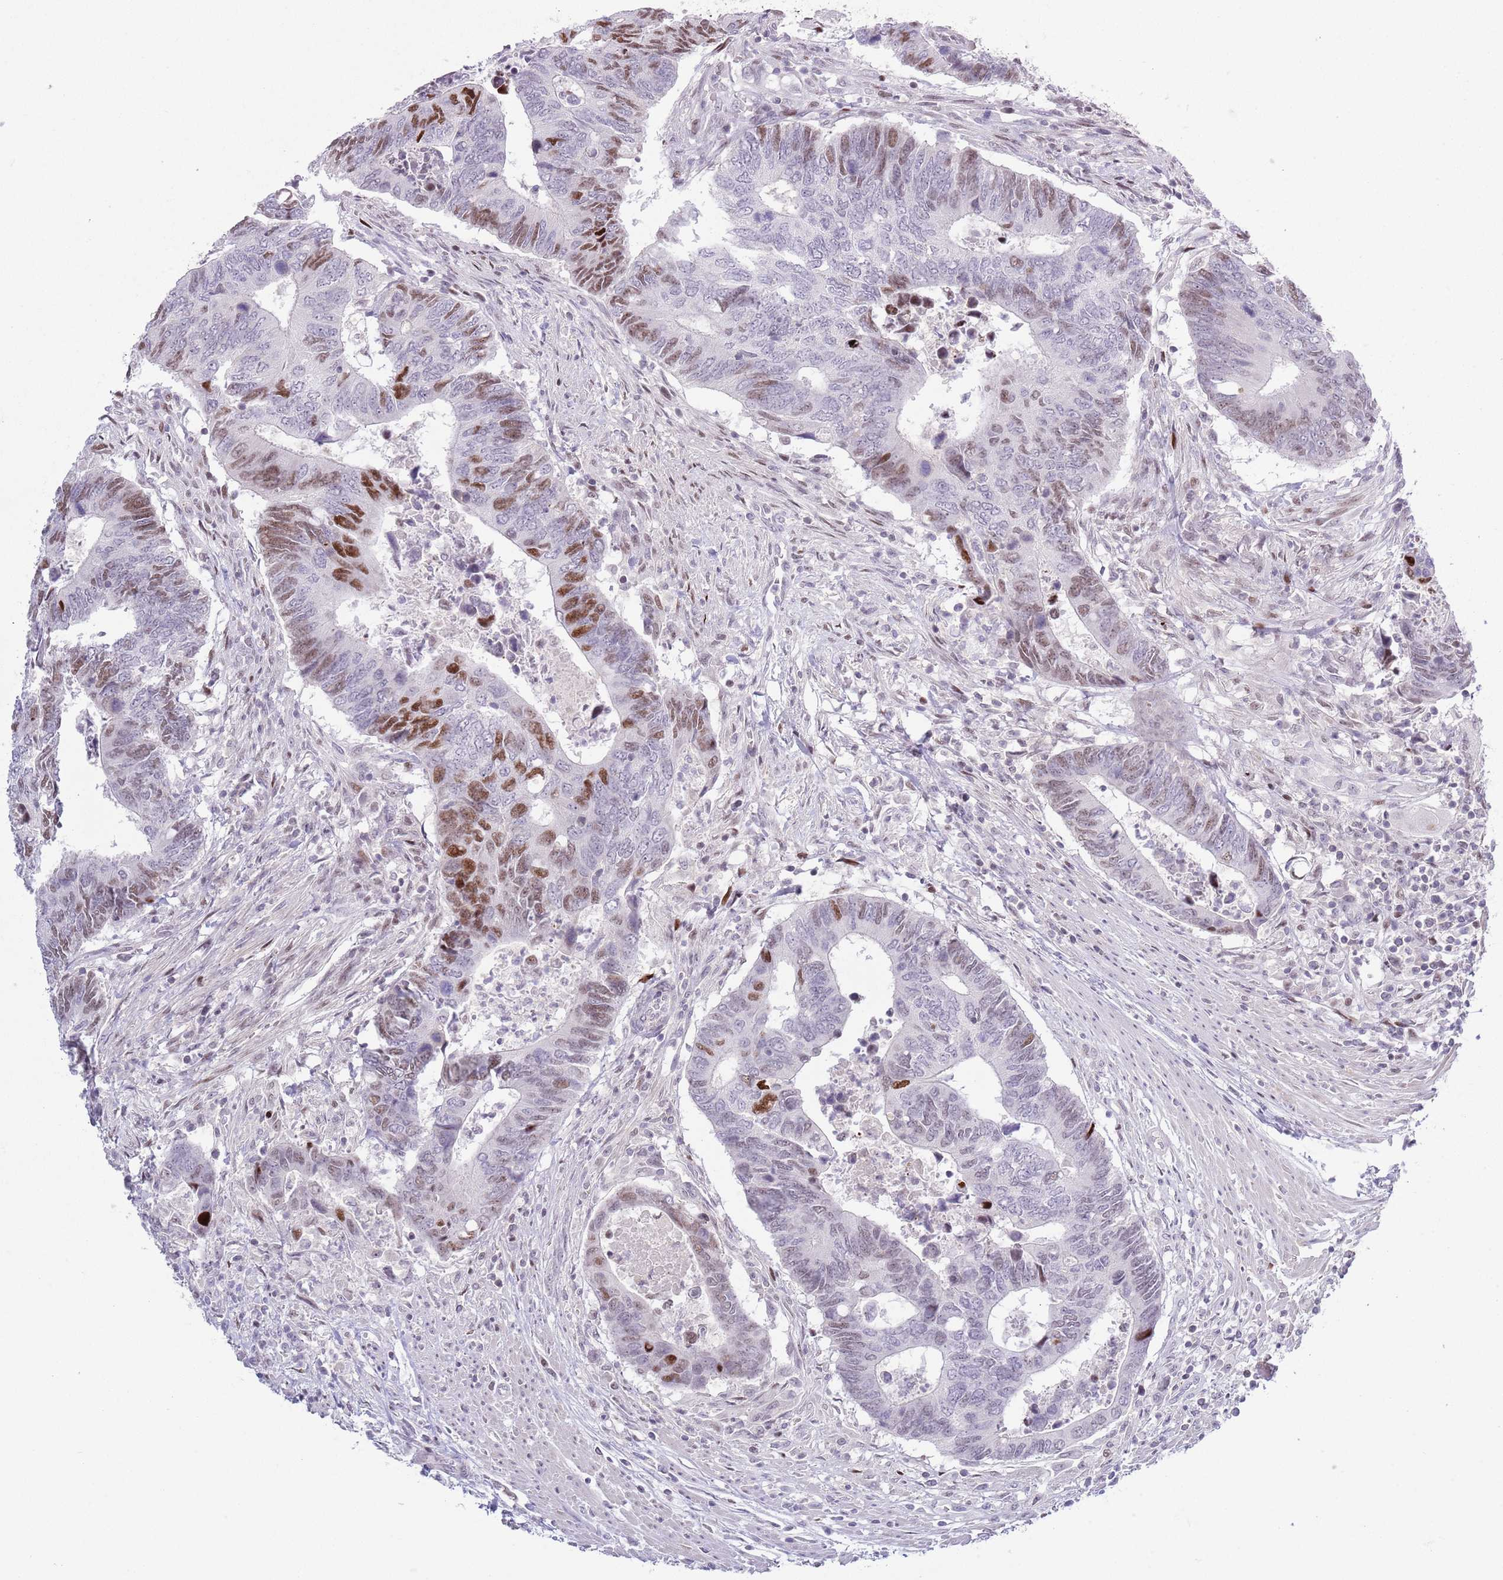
{"staining": {"intensity": "moderate", "quantity": "25%-75%", "location": "nuclear"}, "tissue": "colorectal cancer", "cell_type": "Tumor cells", "image_type": "cancer", "snomed": [{"axis": "morphology", "description": "Adenocarcinoma, NOS"}, {"axis": "topography", "description": "Colon"}], "caption": "Tumor cells reveal medium levels of moderate nuclear expression in about 25%-75% of cells in adenocarcinoma (colorectal).", "gene": "MFSD10", "patient": {"sex": "male", "age": 87}}